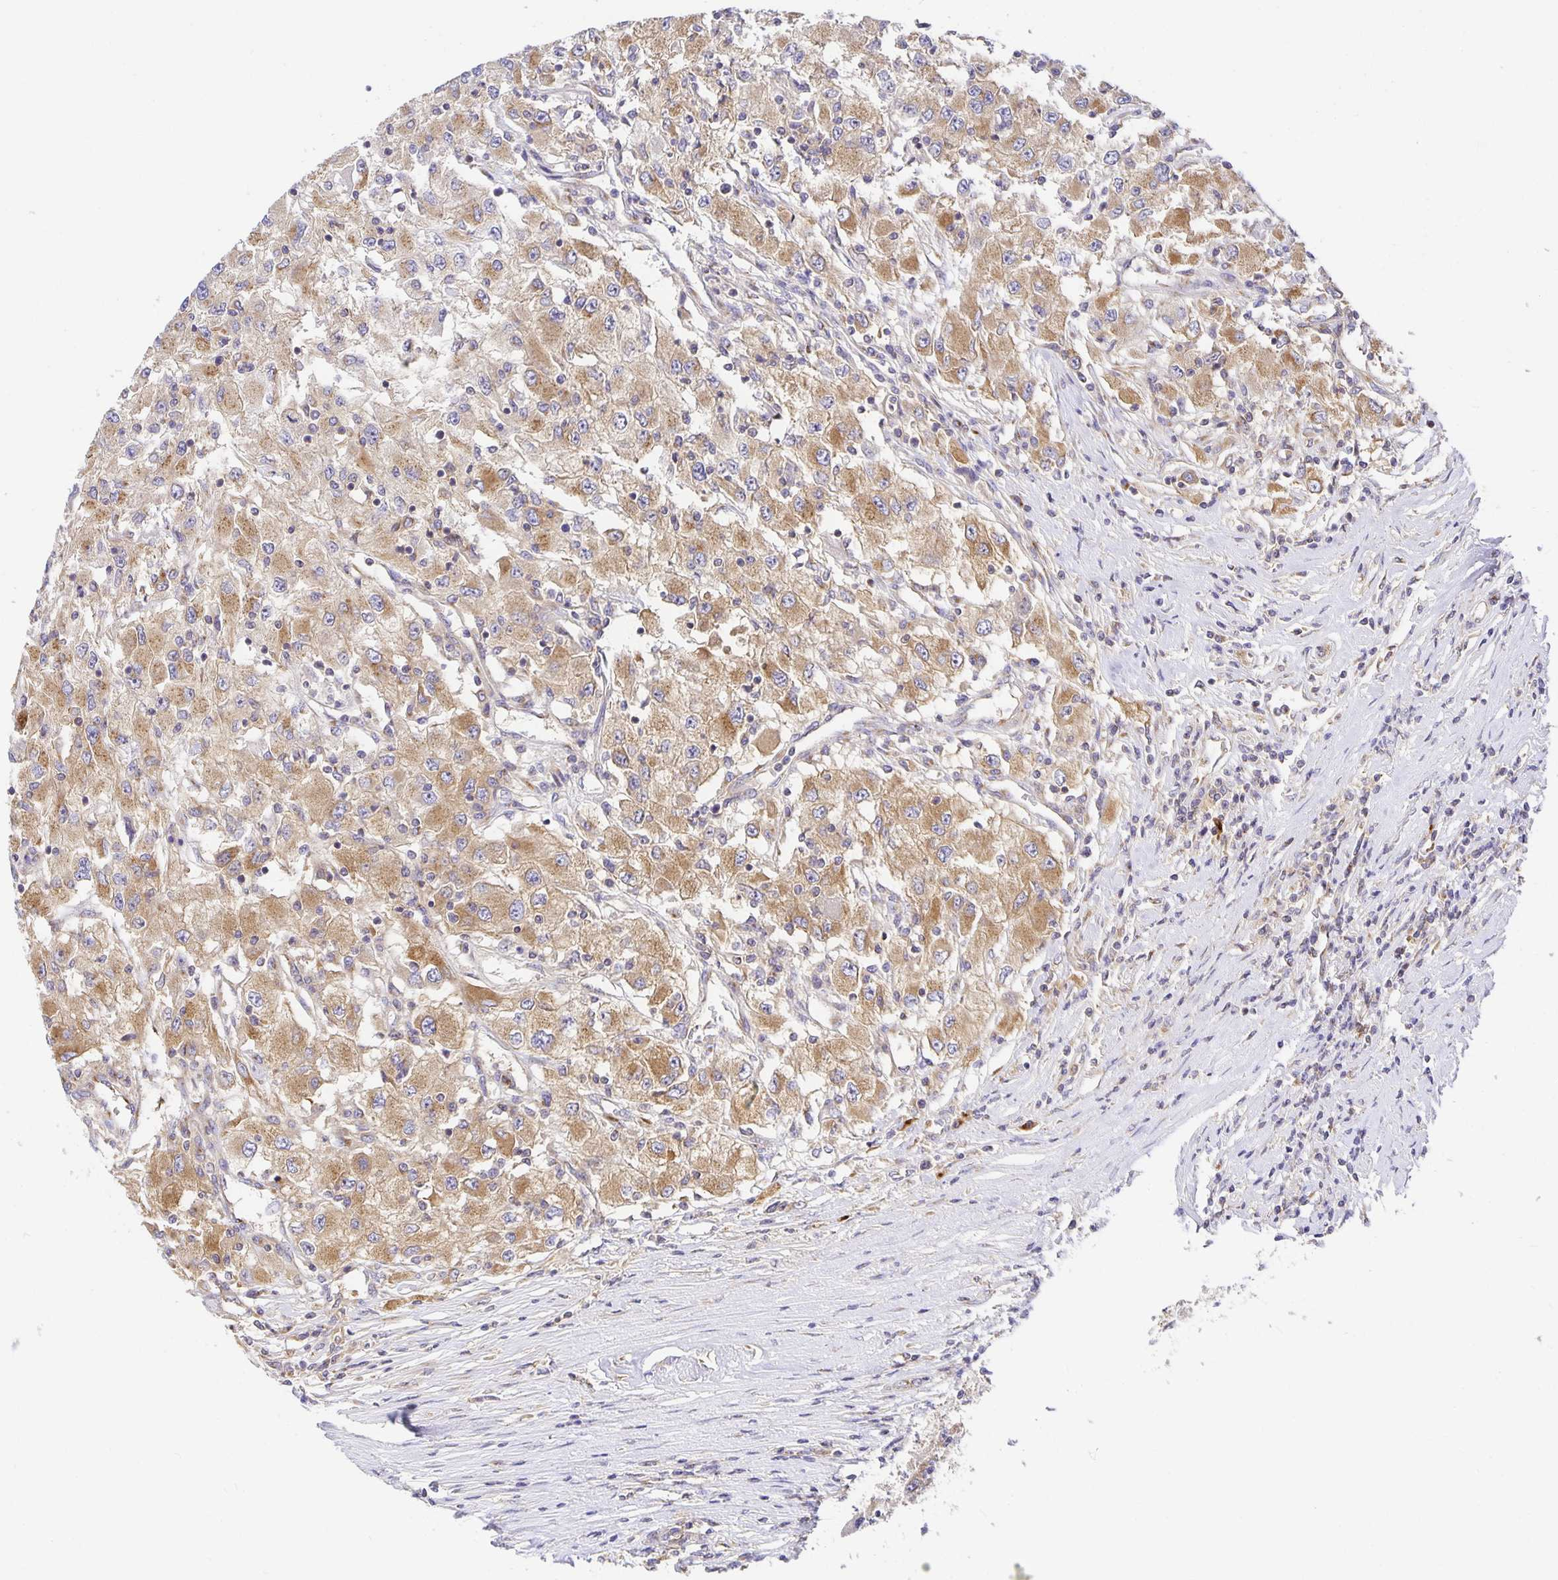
{"staining": {"intensity": "moderate", "quantity": "25%-75%", "location": "cytoplasmic/membranous"}, "tissue": "renal cancer", "cell_type": "Tumor cells", "image_type": "cancer", "snomed": [{"axis": "morphology", "description": "Adenocarcinoma, NOS"}, {"axis": "topography", "description": "Kidney"}], "caption": "A brown stain shows moderate cytoplasmic/membranous staining of a protein in renal cancer tumor cells. (Brightfield microscopy of DAB IHC at high magnification).", "gene": "USO1", "patient": {"sex": "female", "age": 67}}